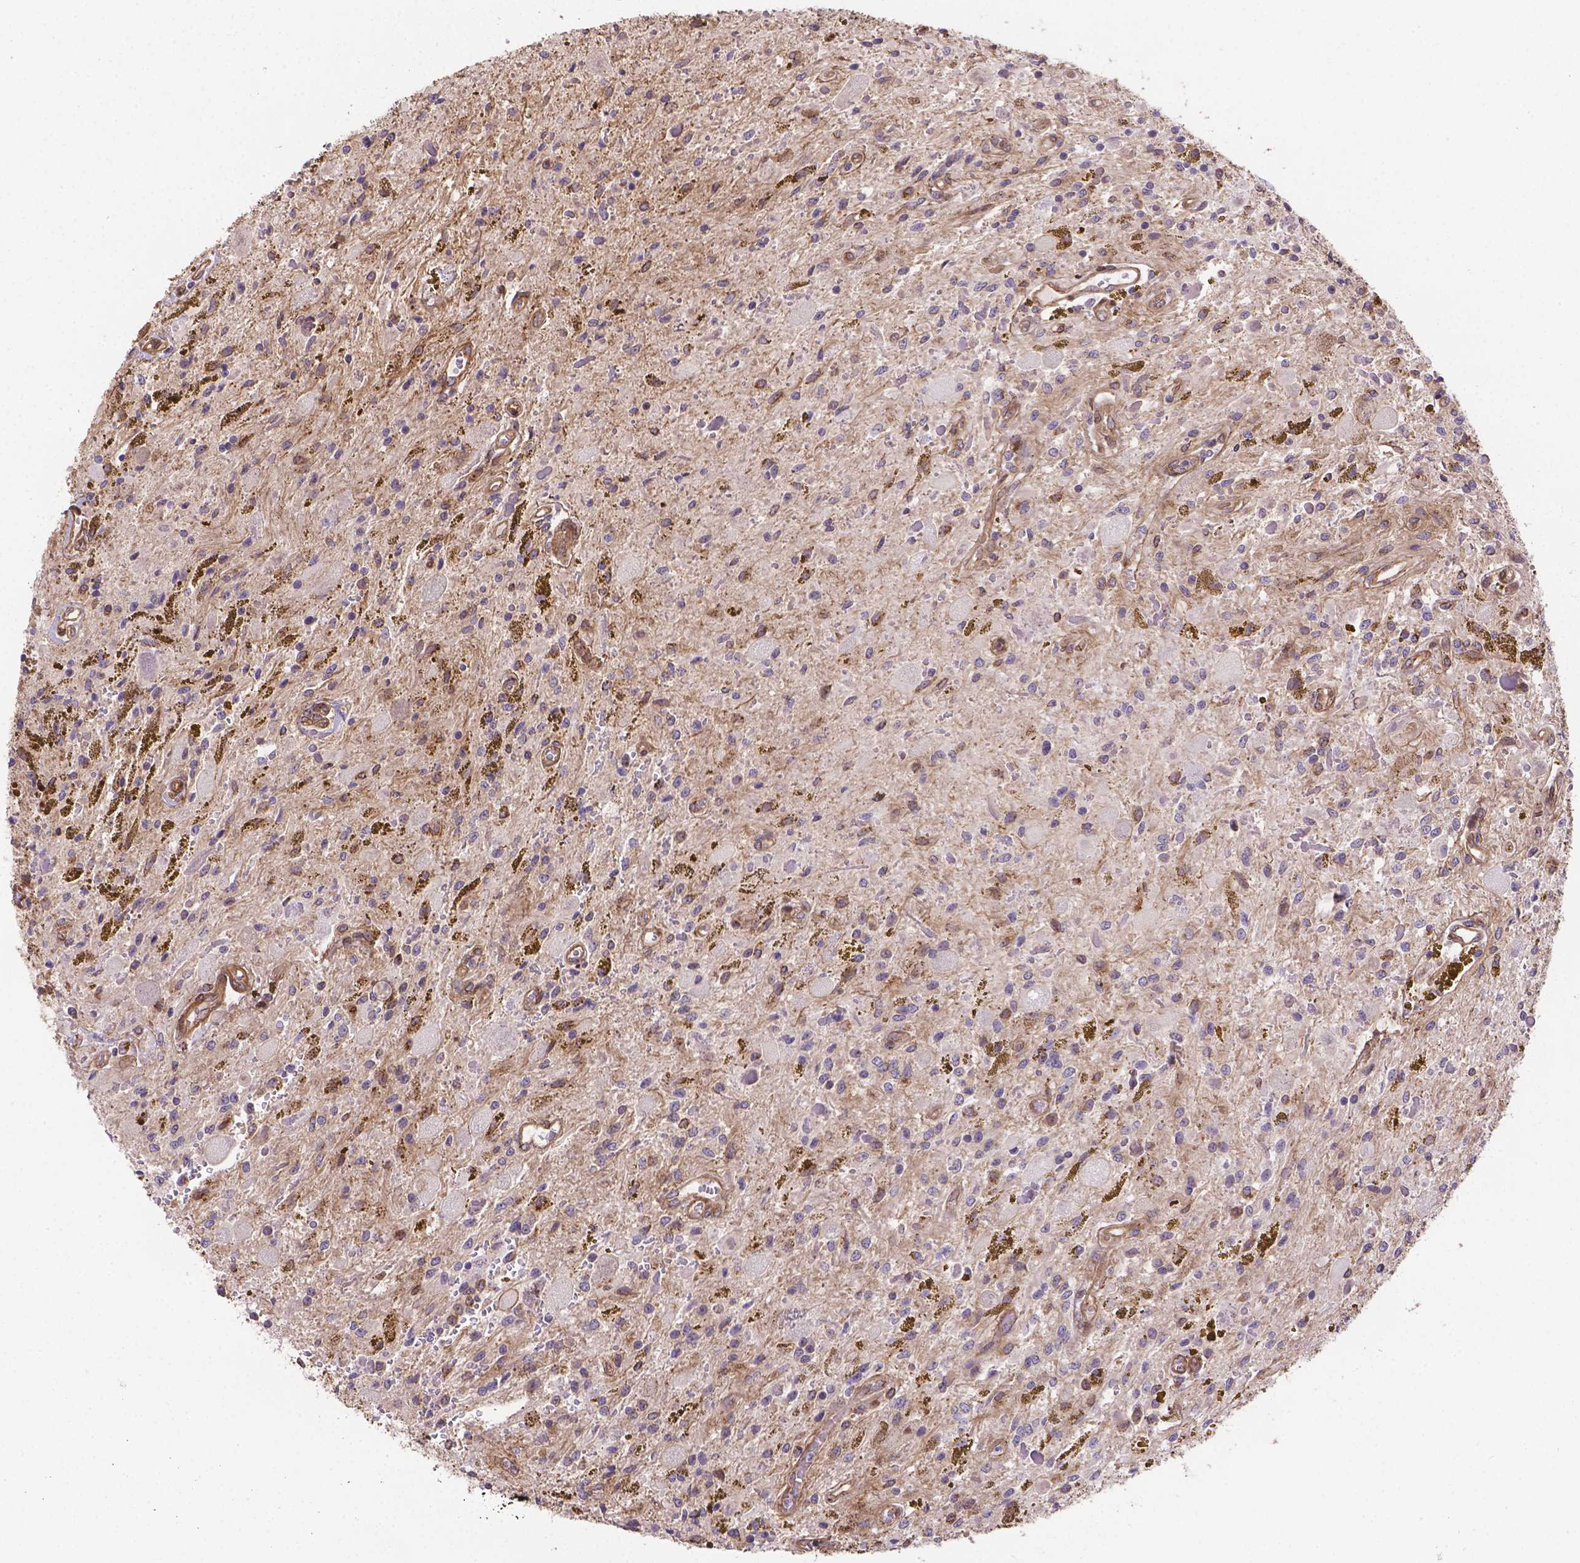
{"staining": {"intensity": "weak", "quantity": "25%-75%", "location": "cytoplasmic/membranous"}, "tissue": "glioma", "cell_type": "Tumor cells", "image_type": "cancer", "snomed": [{"axis": "morphology", "description": "Glioma, malignant, Low grade"}, {"axis": "topography", "description": "Cerebellum"}], "caption": "Glioma stained for a protein (brown) reveals weak cytoplasmic/membranous positive expression in about 25%-75% of tumor cells.", "gene": "YAP1", "patient": {"sex": "female", "age": 14}}